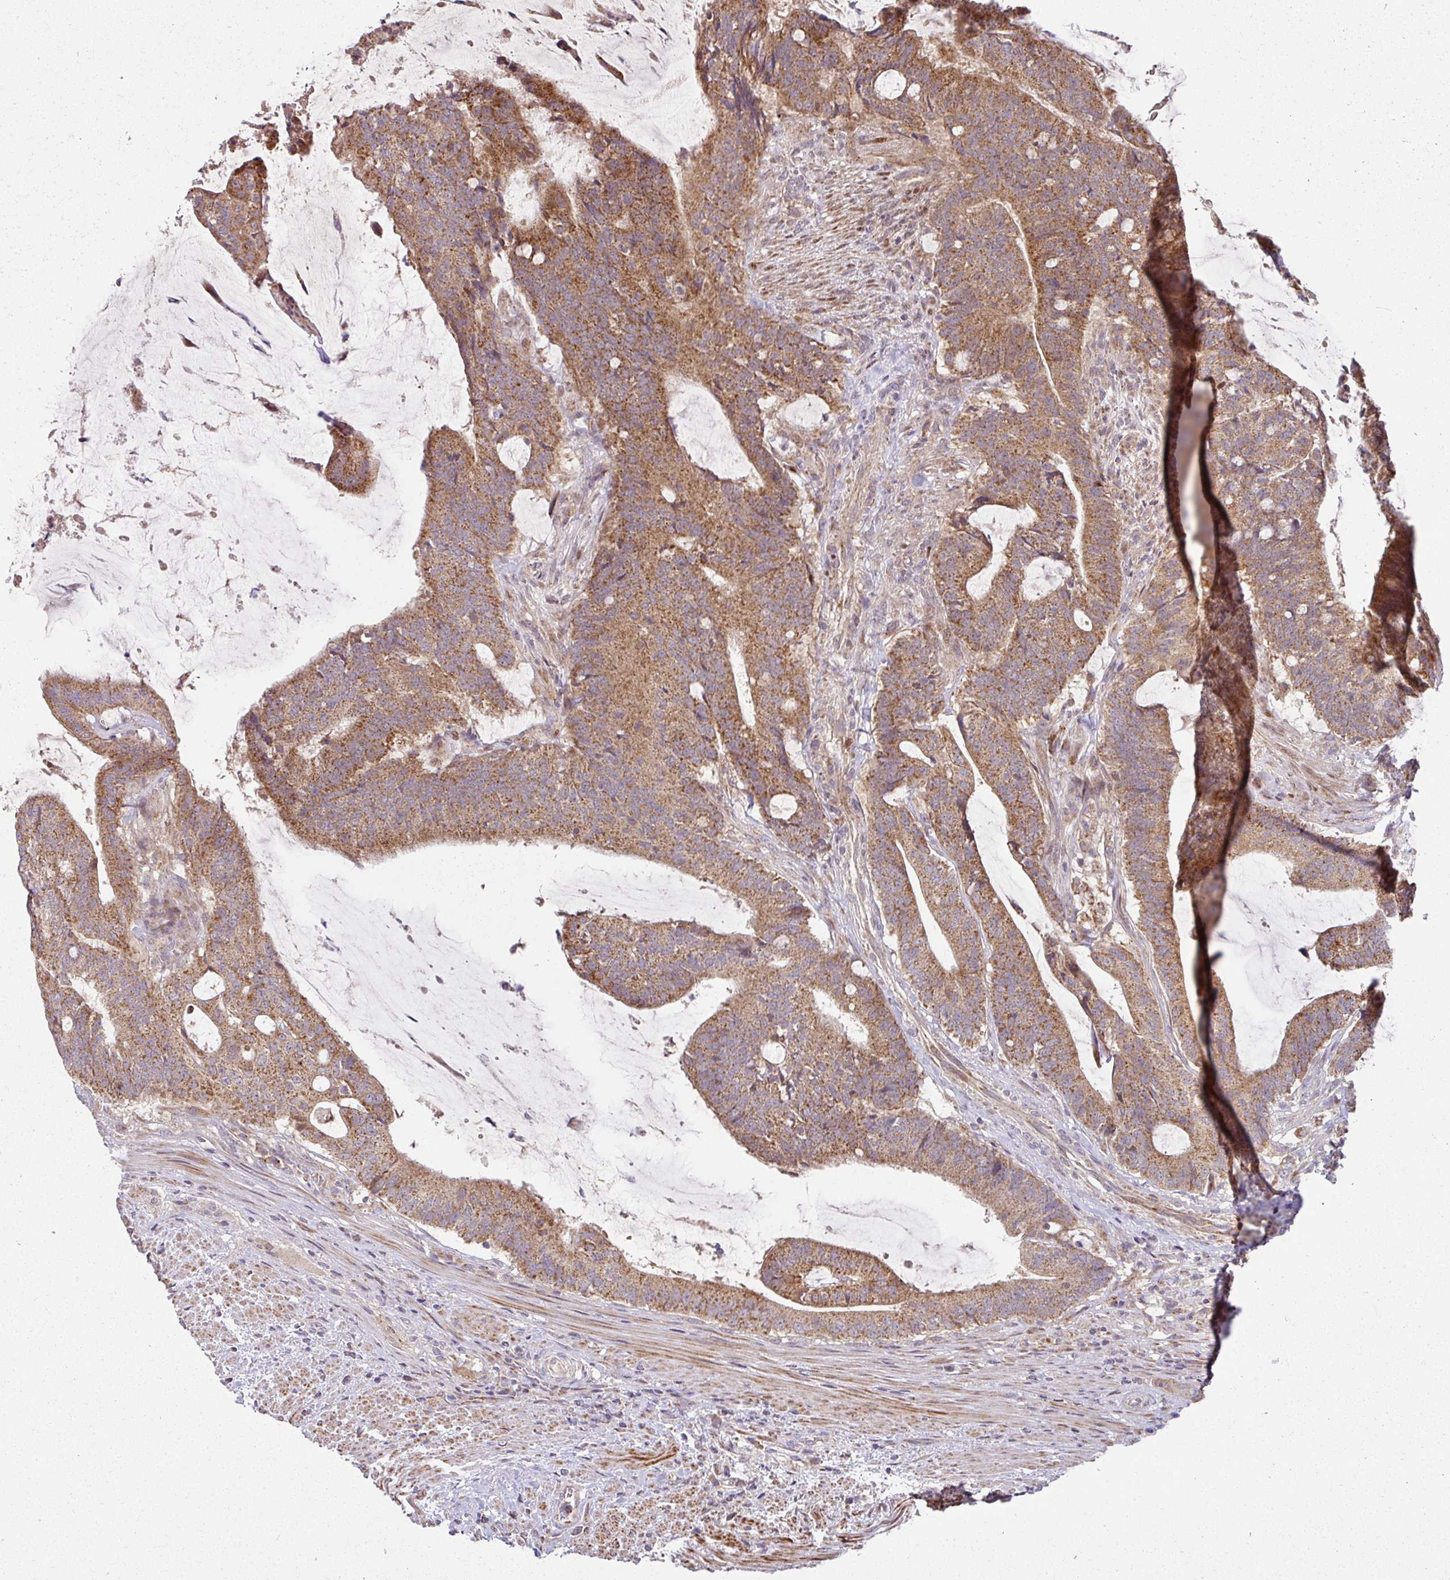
{"staining": {"intensity": "moderate", "quantity": ">75%", "location": "cytoplasmic/membranous"}, "tissue": "colorectal cancer", "cell_type": "Tumor cells", "image_type": "cancer", "snomed": [{"axis": "morphology", "description": "Adenocarcinoma, NOS"}, {"axis": "topography", "description": "Colon"}], "caption": "This image shows colorectal cancer stained with IHC to label a protein in brown. The cytoplasmic/membranous of tumor cells show moderate positivity for the protein. Nuclei are counter-stained blue.", "gene": "SARS2", "patient": {"sex": "female", "age": 43}}